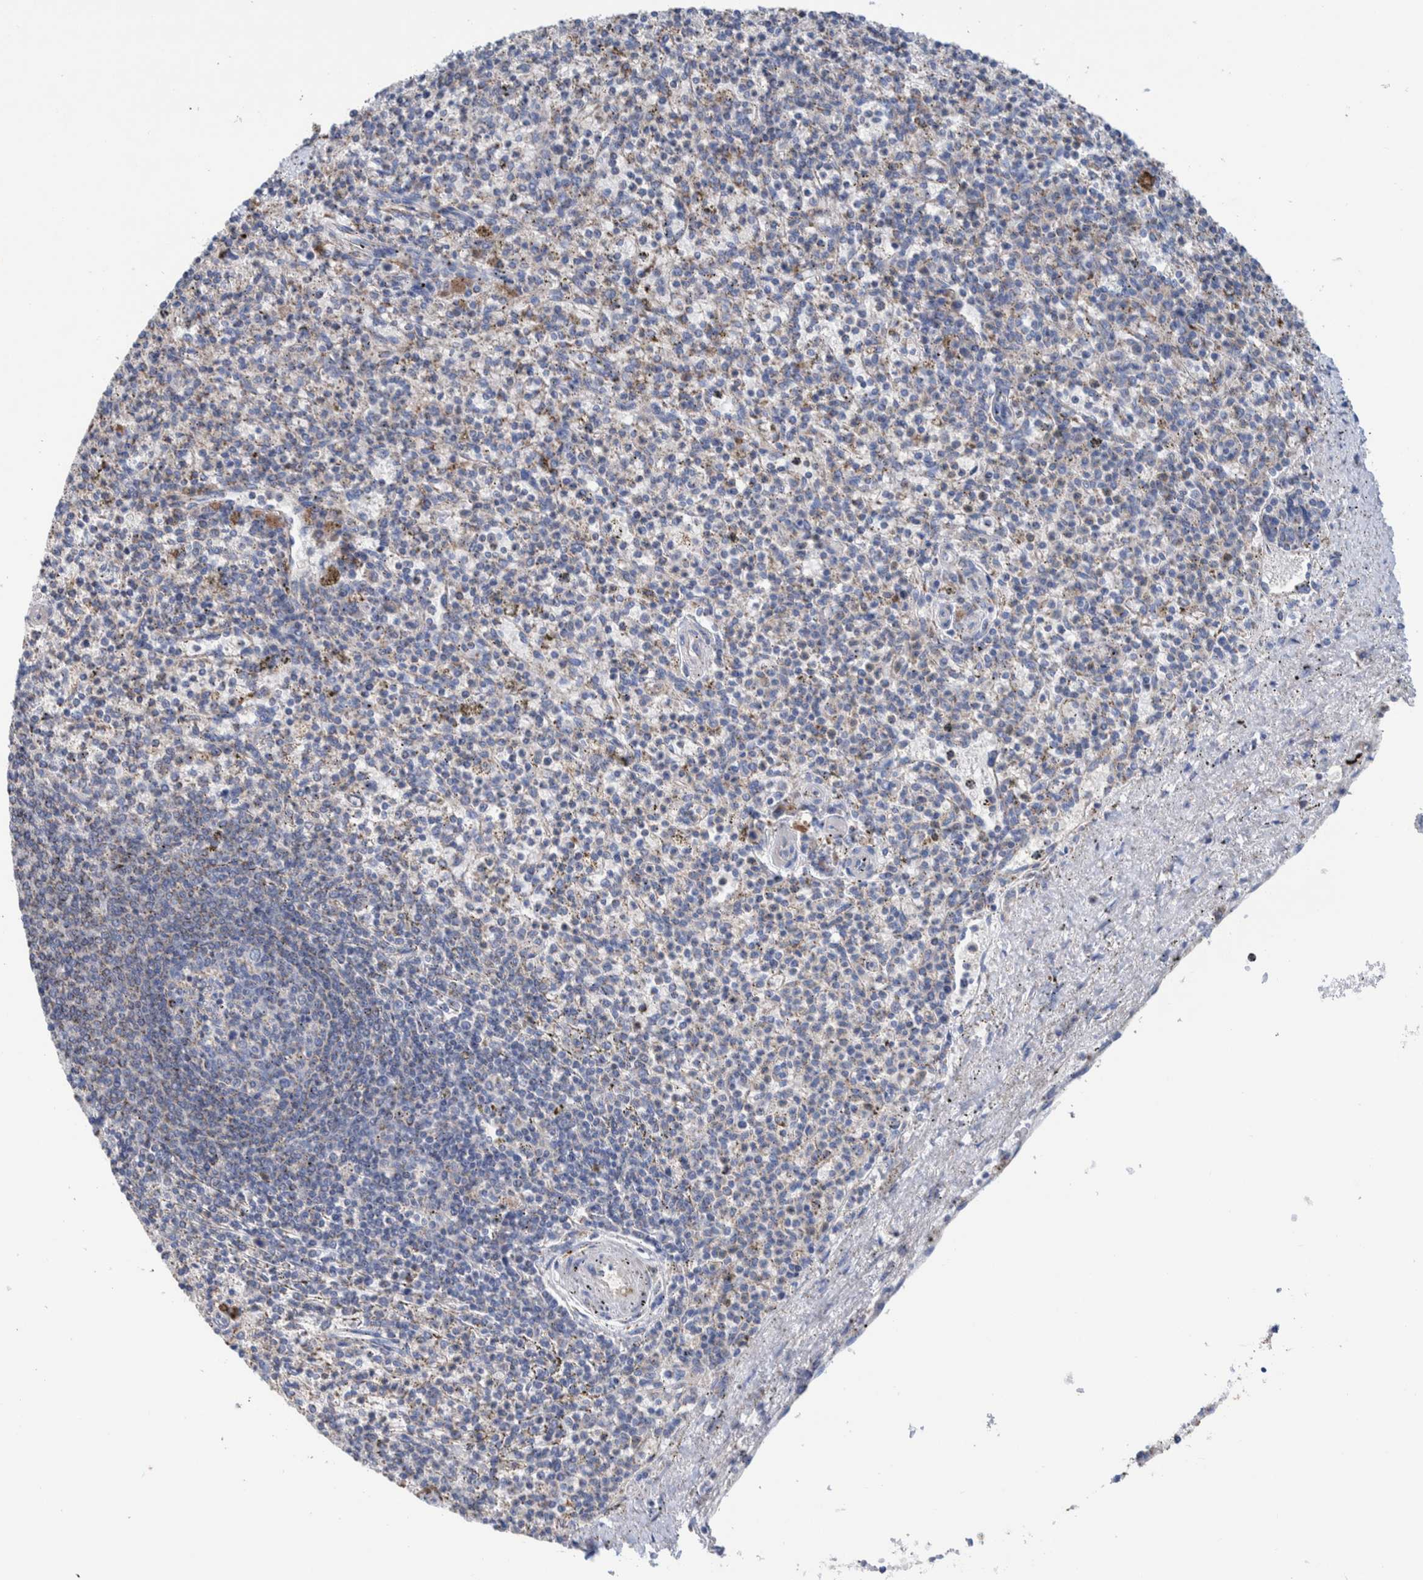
{"staining": {"intensity": "negative", "quantity": "none", "location": "none"}, "tissue": "spleen", "cell_type": "Cells in red pulp", "image_type": "normal", "snomed": [{"axis": "morphology", "description": "Normal tissue, NOS"}, {"axis": "topography", "description": "Spleen"}], "caption": "Protein analysis of benign spleen shows no significant expression in cells in red pulp.", "gene": "DECR1", "patient": {"sex": "male", "age": 72}}